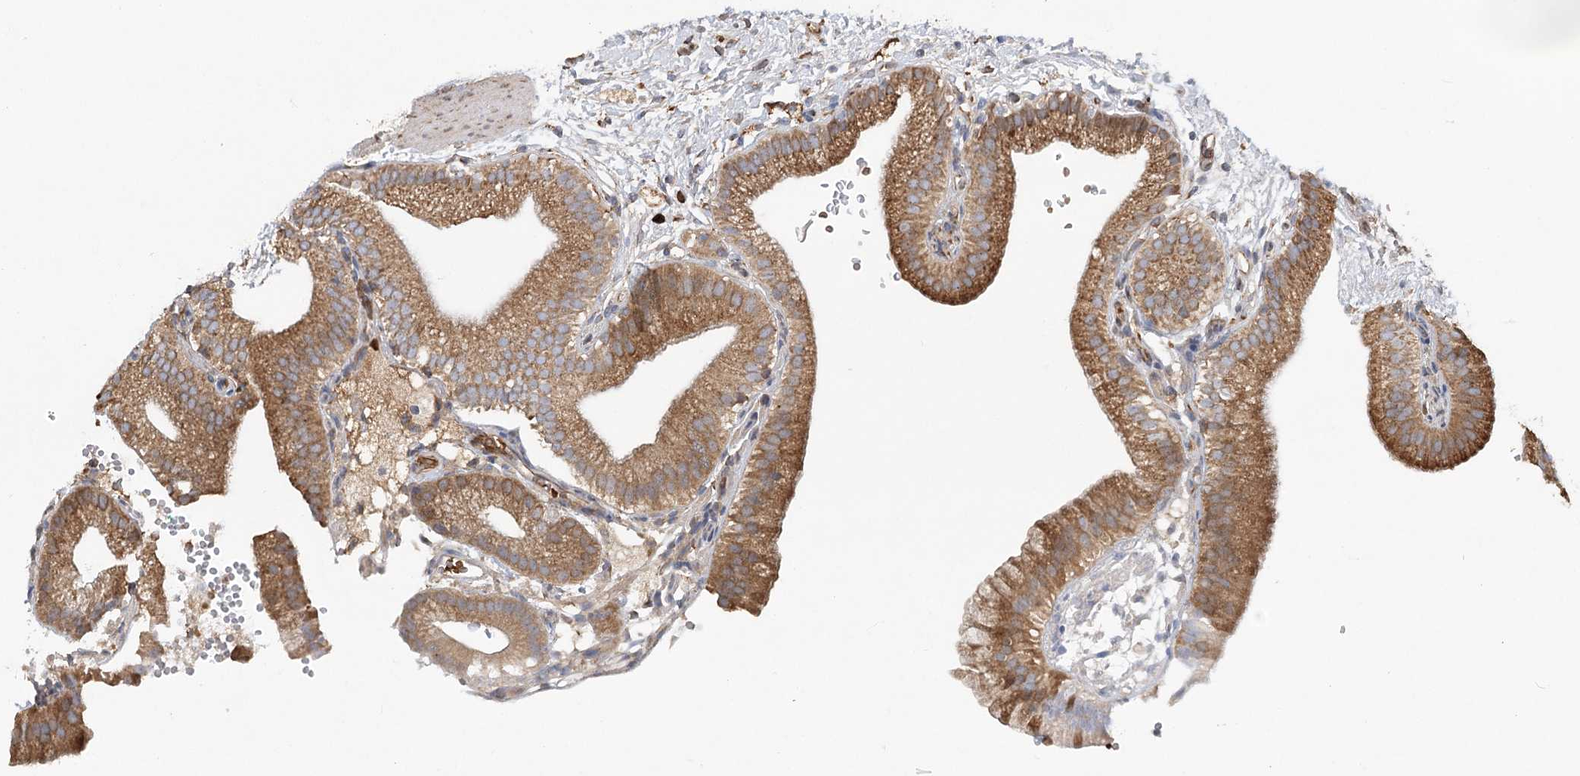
{"staining": {"intensity": "strong", "quantity": ">75%", "location": "cytoplasmic/membranous"}, "tissue": "gallbladder", "cell_type": "Glandular cells", "image_type": "normal", "snomed": [{"axis": "morphology", "description": "Normal tissue, NOS"}, {"axis": "topography", "description": "Gallbladder"}], "caption": "The immunohistochemical stain highlights strong cytoplasmic/membranous expression in glandular cells of normal gallbladder. (Stains: DAB in brown, nuclei in blue, Microscopy: brightfield microscopy at high magnification).", "gene": "ACAP2", "patient": {"sex": "male", "age": 55}}